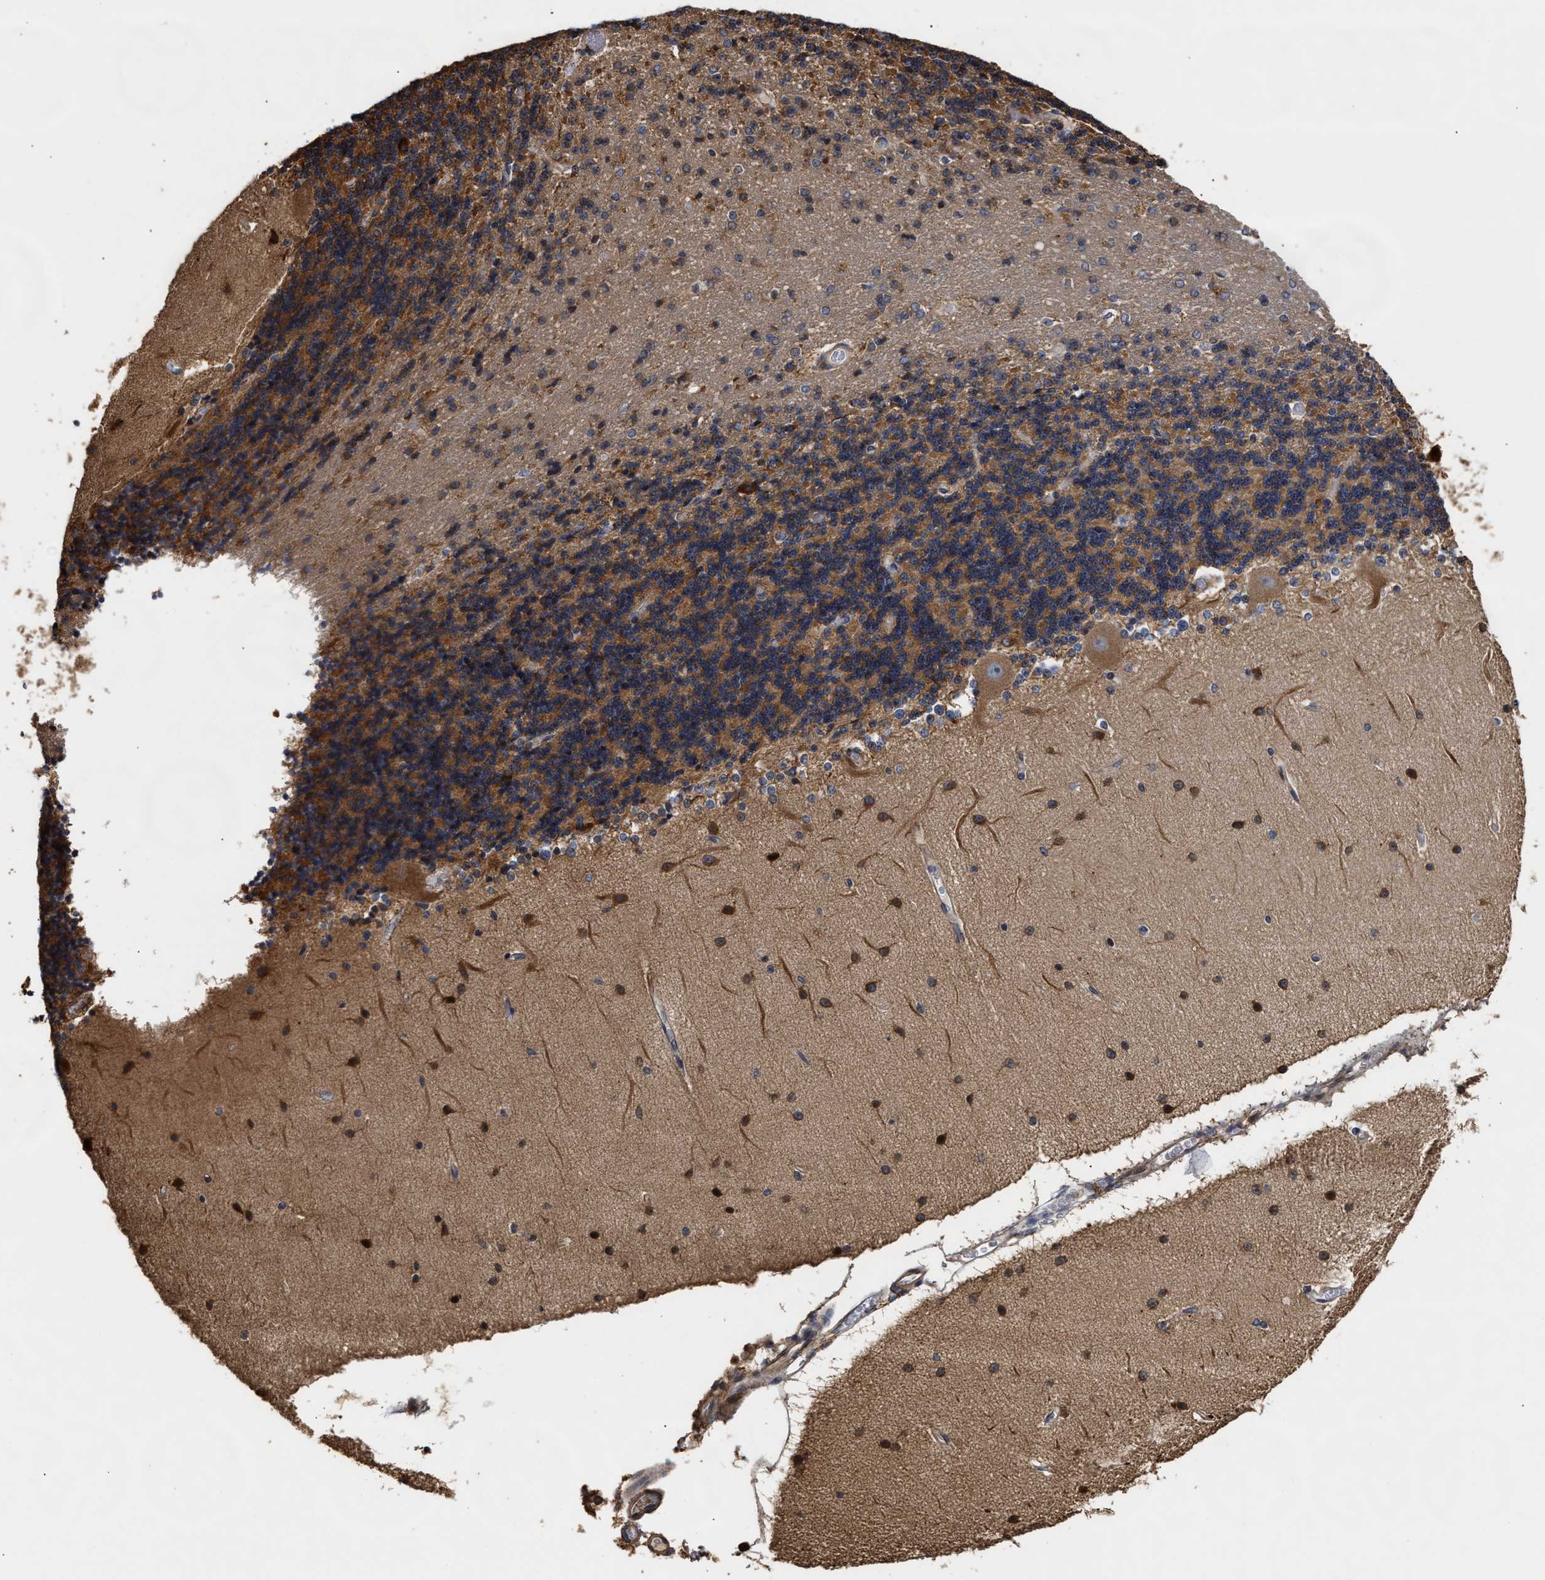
{"staining": {"intensity": "strong", "quantity": ">75%", "location": "cytoplasmic/membranous"}, "tissue": "cerebellum", "cell_type": "Cells in granular layer", "image_type": "normal", "snomed": [{"axis": "morphology", "description": "Normal tissue, NOS"}, {"axis": "topography", "description": "Cerebellum"}], "caption": "High-power microscopy captured an immunohistochemistry image of normal cerebellum, revealing strong cytoplasmic/membranous staining in about >75% of cells in granular layer. (DAB IHC, brown staining for protein, blue staining for nuclei).", "gene": "GOSR1", "patient": {"sex": "female", "age": 54}}